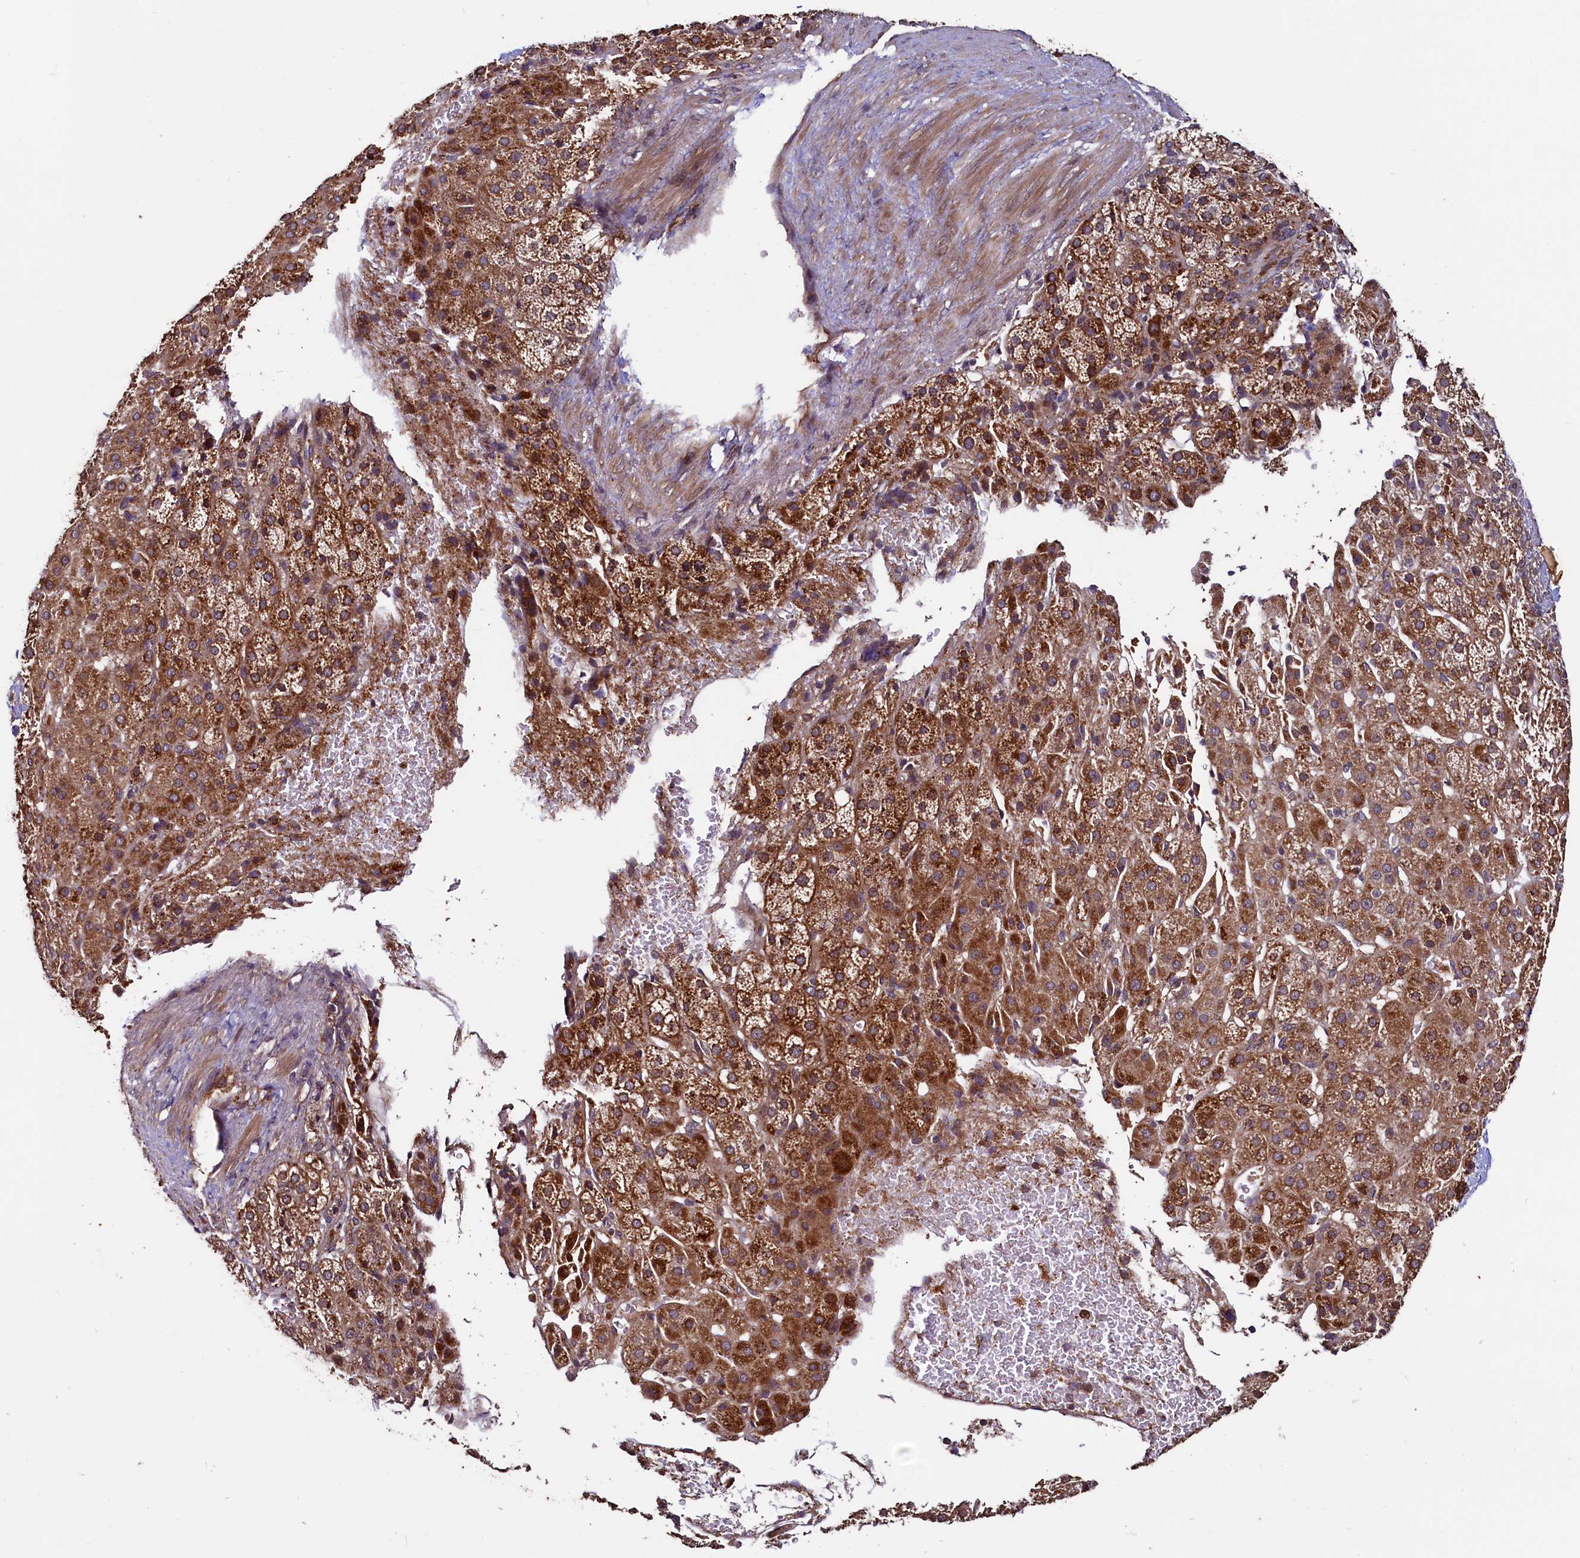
{"staining": {"intensity": "strong", "quantity": "25%-75%", "location": "cytoplasmic/membranous"}, "tissue": "adrenal gland", "cell_type": "Glandular cells", "image_type": "normal", "snomed": [{"axis": "morphology", "description": "Normal tissue, NOS"}, {"axis": "topography", "description": "Adrenal gland"}], "caption": "Benign adrenal gland shows strong cytoplasmic/membranous positivity in approximately 25%-75% of glandular cells.", "gene": "RBFA", "patient": {"sex": "female", "age": 57}}